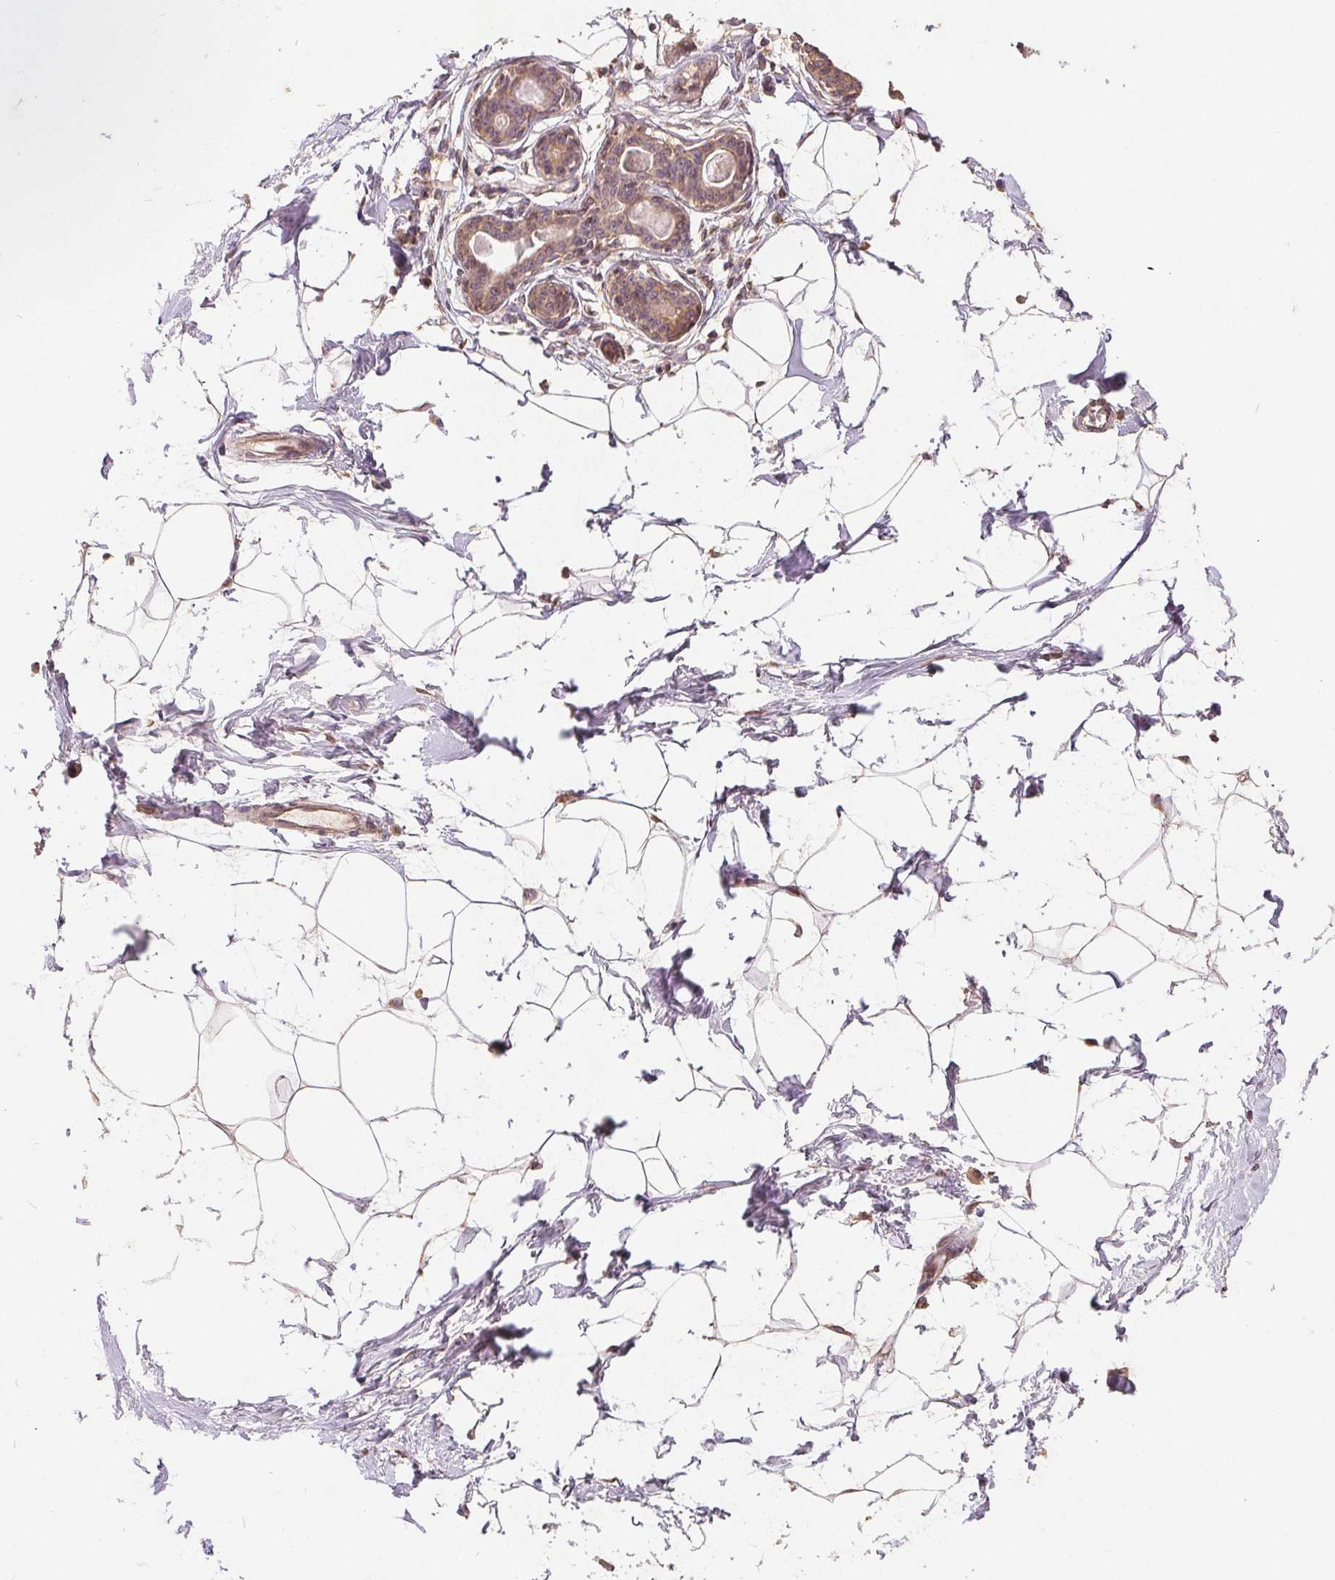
{"staining": {"intensity": "moderate", "quantity": ">75%", "location": "cytoplasmic/membranous"}, "tissue": "breast", "cell_type": "Adipocytes", "image_type": "normal", "snomed": [{"axis": "morphology", "description": "Normal tissue, NOS"}, {"axis": "topography", "description": "Breast"}], "caption": "Immunohistochemical staining of unremarkable breast demonstrates medium levels of moderate cytoplasmic/membranous staining in about >75% of adipocytes. (Stains: DAB in brown, nuclei in blue, Microscopy: brightfield microscopy at high magnification).", "gene": "CDIPT", "patient": {"sex": "female", "age": 45}}